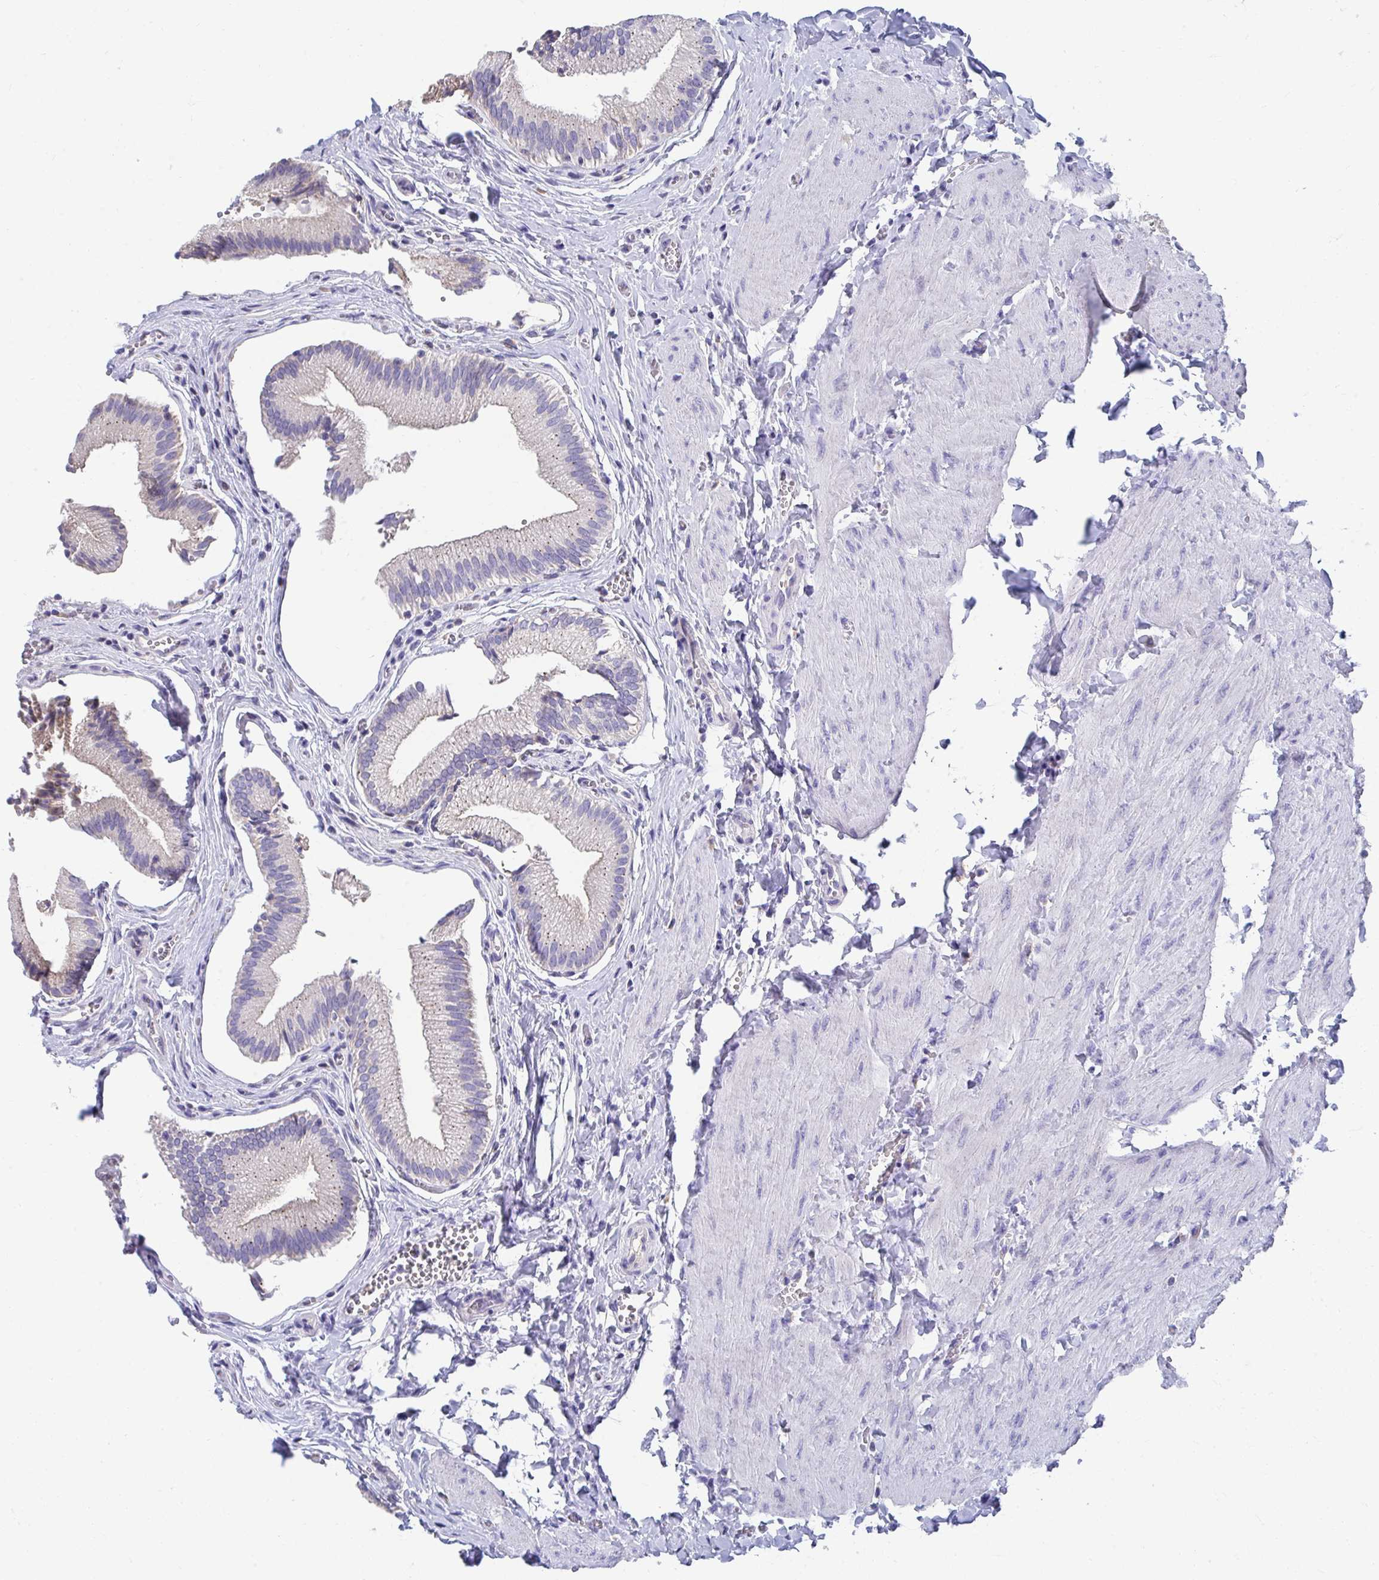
{"staining": {"intensity": "weak", "quantity": "<25%", "location": "cytoplasmic/membranous"}, "tissue": "gallbladder", "cell_type": "Glandular cells", "image_type": "normal", "snomed": [{"axis": "morphology", "description": "Normal tissue, NOS"}, {"axis": "topography", "description": "Gallbladder"}, {"axis": "topography", "description": "Peripheral nerve tissue"}], "caption": "High power microscopy image of an IHC image of benign gallbladder, revealing no significant expression in glandular cells. The staining was performed using DAB to visualize the protein expression in brown, while the nuclei were stained in blue with hematoxylin (Magnification: 20x).", "gene": "TMPRSS2", "patient": {"sex": "male", "age": 17}}